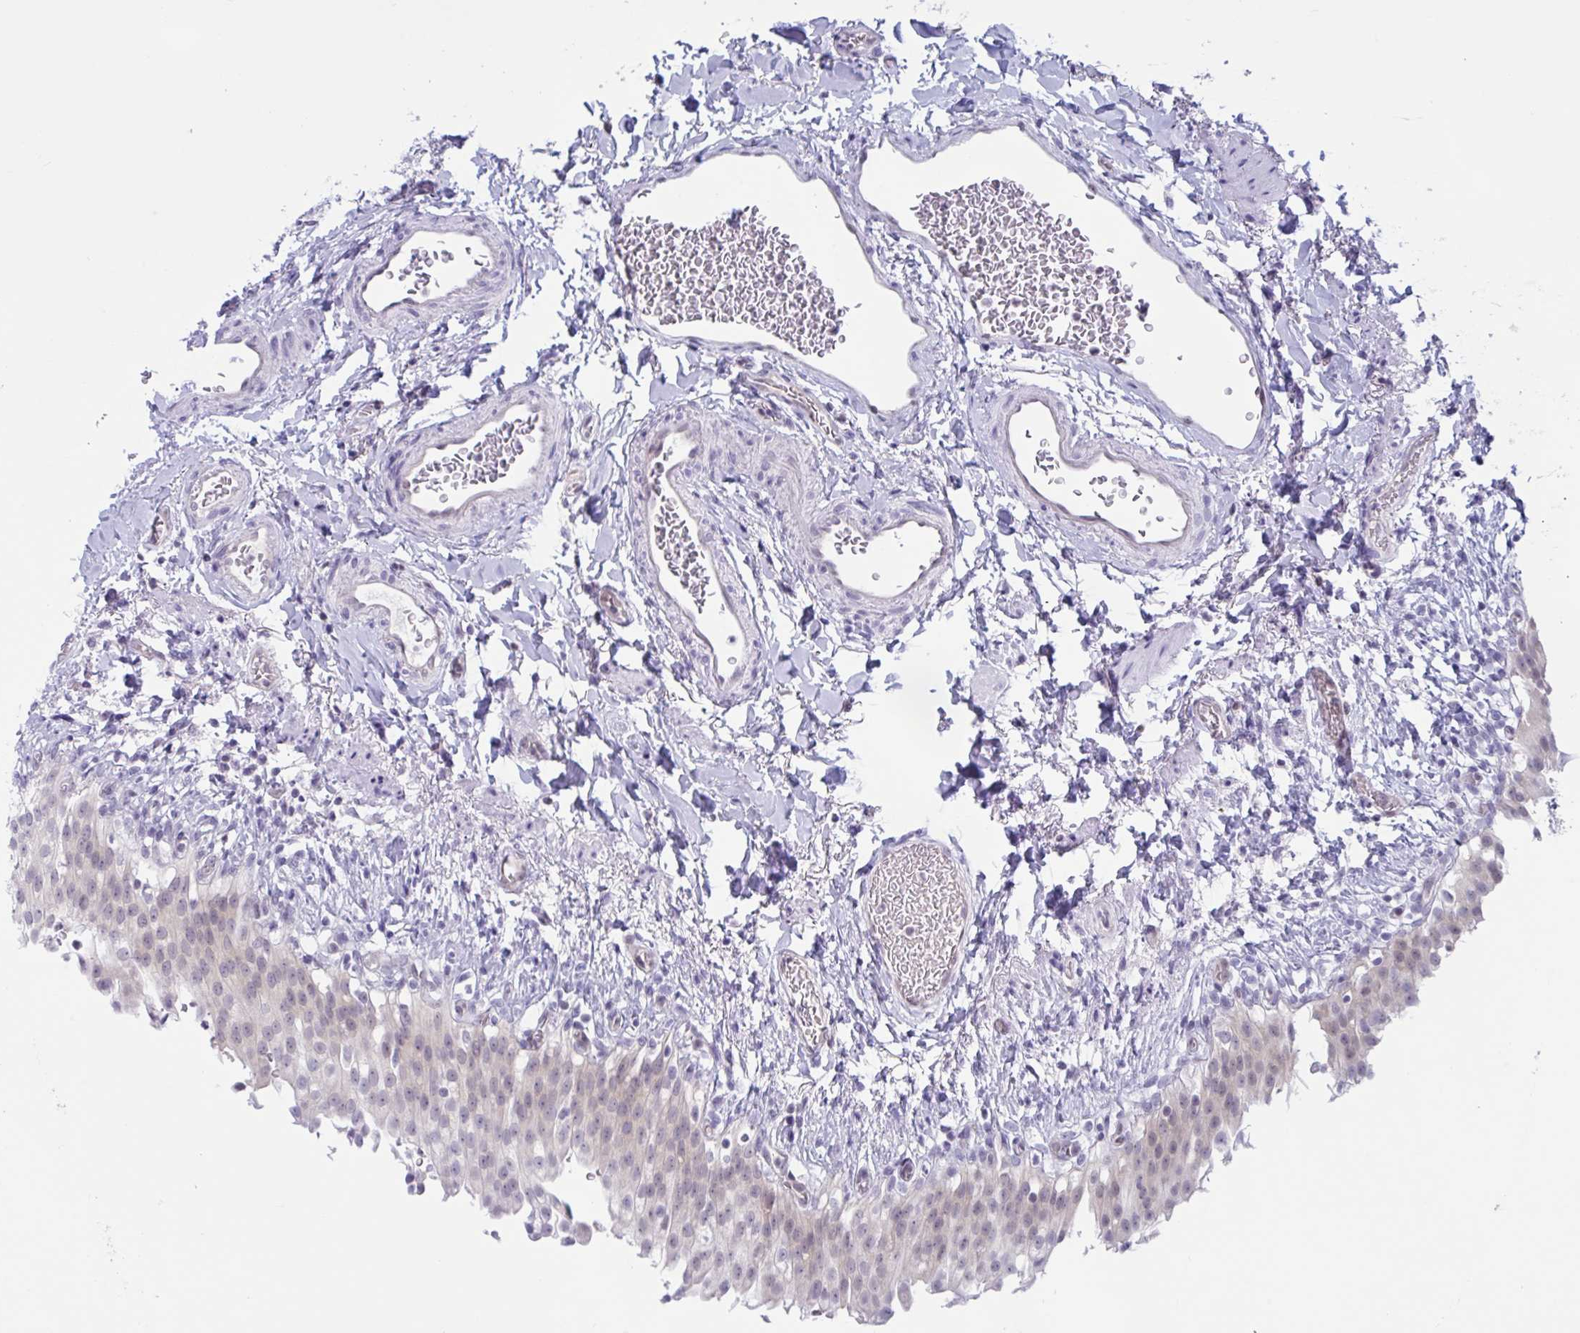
{"staining": {"intensity": "moderate", "quantity": "25%-75%", "location": "nuclear"}, "tissue": "urinary bladder", "cell_type": "Urothelial cells", "image_type": "normal", "snomed": [{"axis": "morphology", "description": "Normal tissue, NOS"}, {"axis": "topography", "description": "Urinary bladder"}, {"axis": "topography", "description": "Peripheral nerve tissue"}], "caption": "This histopathology image shows normal urinary bladder stained with IHC to label a protein in brown. The nuclear of urothelial cells show moderate positivity for the protein. Nuclei are counter-stained blue.", "gene": "TSN", "patient": {"sex": "female", "age": 60}}